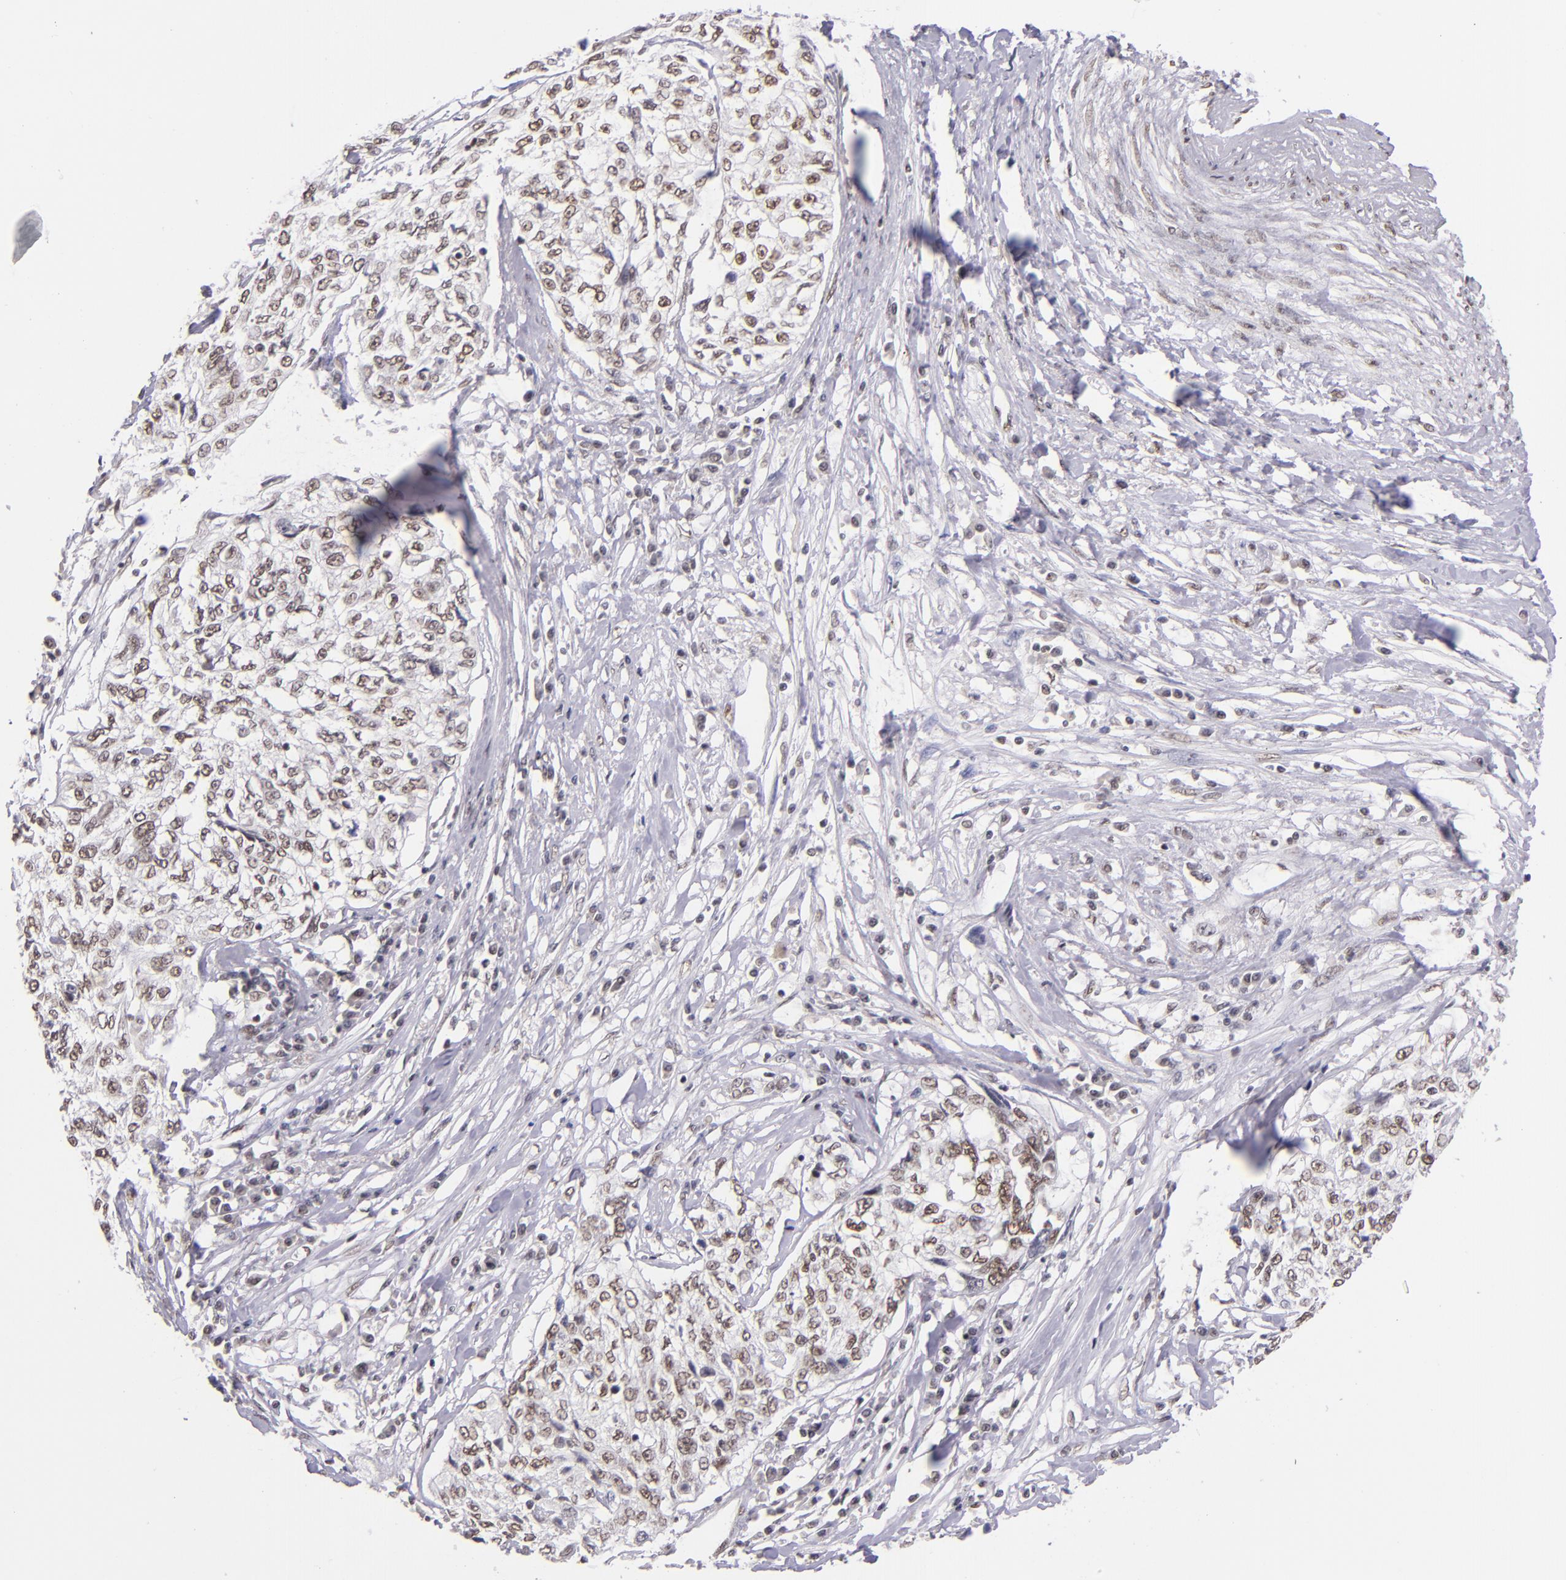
{"staining": {"intensity": "moderate", "quantity": ">75%", "location": "nuclear"}, "tissue": "cervical cancer", "cell_type": "Tumor cells", "image_type": "cancer", "snomed": [{"axis": "morphology", "description": "Squamous cell carcinoma, NOS"}, {"axis": "topography", "description": "Cervix"}], "caption": "This micrograph displays IHC staining of cervical squamous cell carcinoma, with medium moderate nuclear expression in about >75% of tumor cells.", "gene": "ZNF148", "patient": {"sex": "female", "age": 57}}